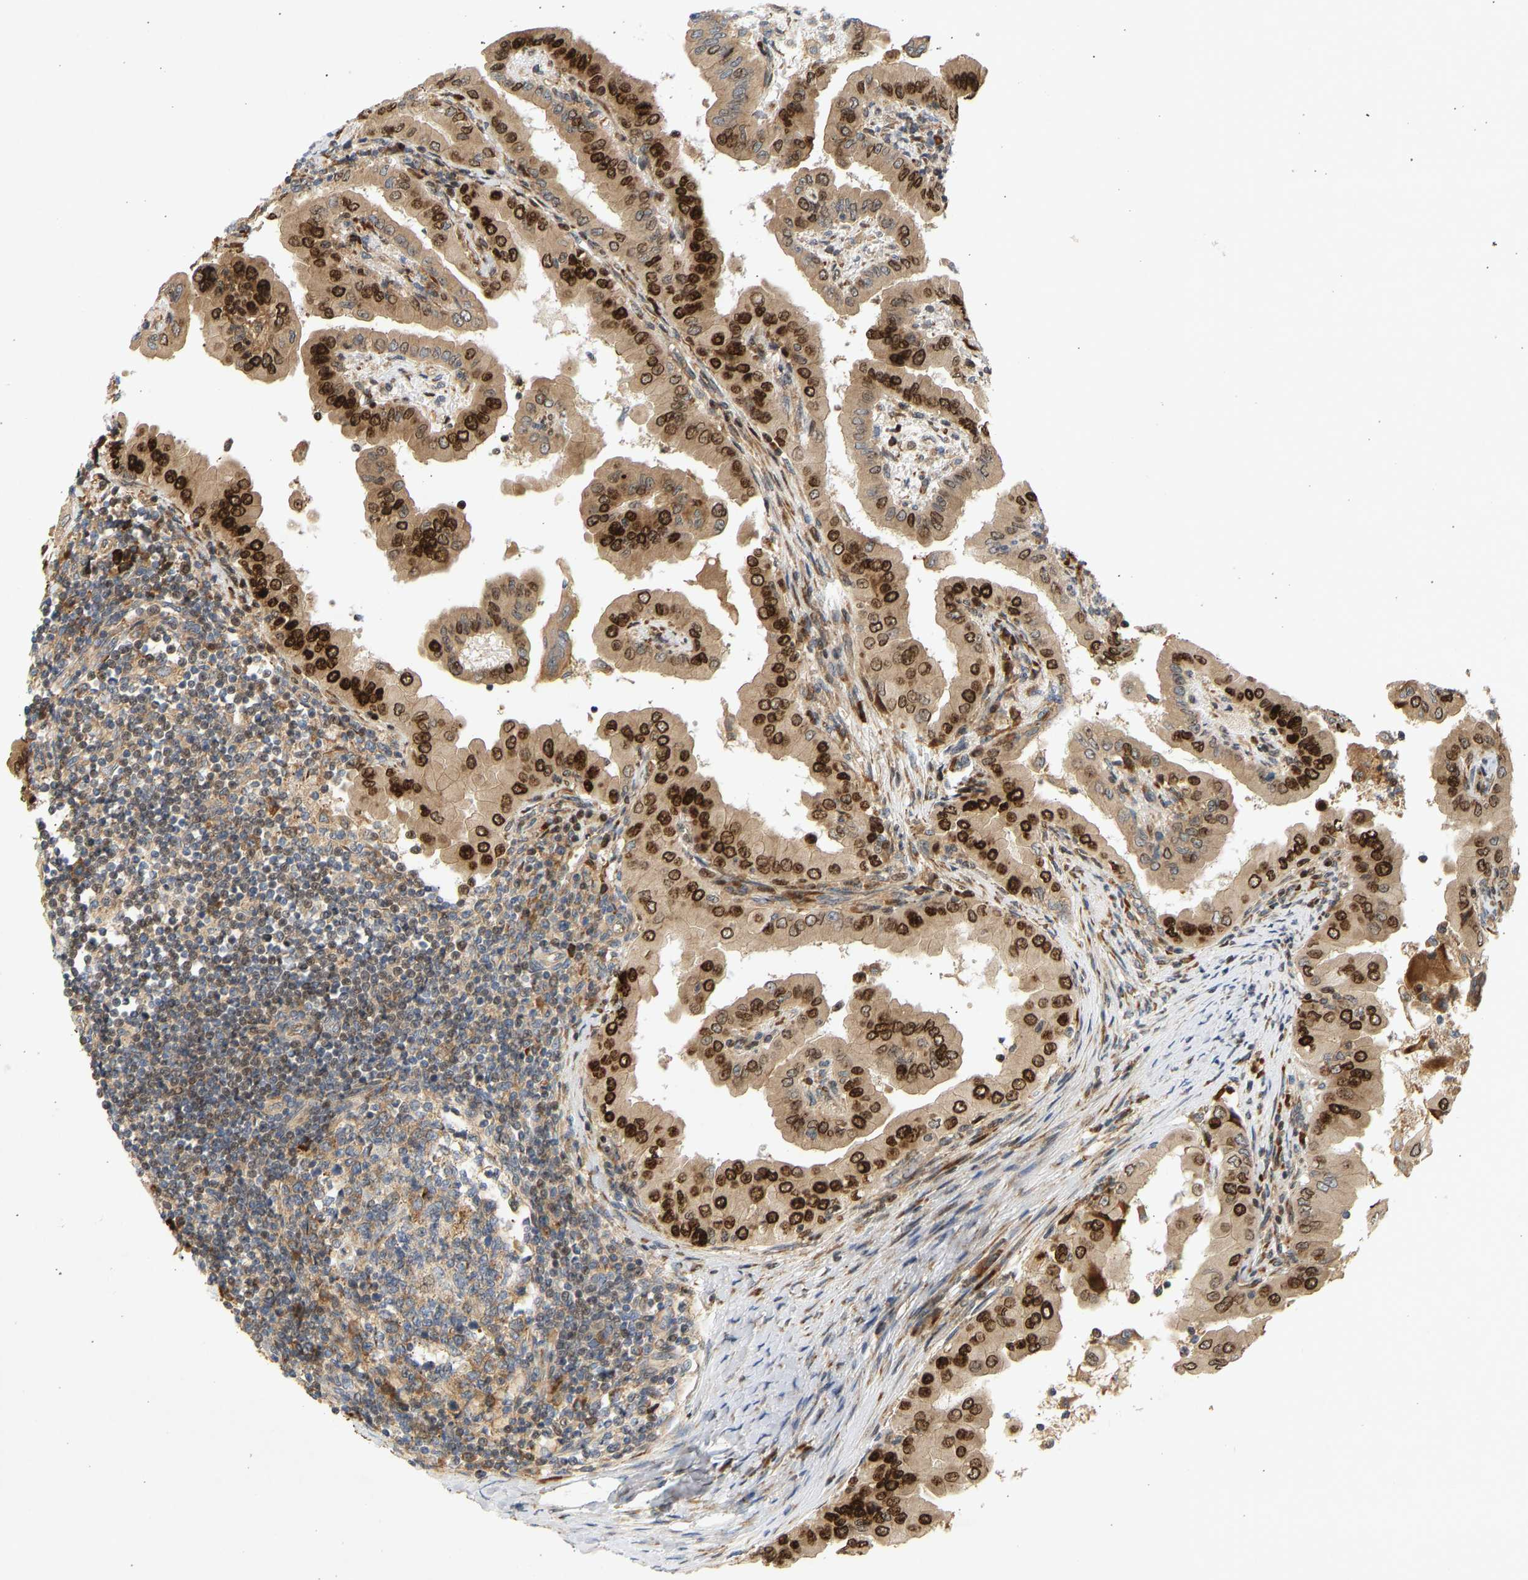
{"staining": {"intensity": "strong", "quantity": ">75%", "location": "cytoplasmic/membranous,nuclear"}, "tissue": "thyroid cancer", "cell_type": "Tumor cells", "image_type": "cancer", "snomed": [{"axis": "morphology", "description": "Papillary adenocarcinoma, NOS"}, {"axis": "topography", "description": "Thyroid gland"}], "caption": "Immunohistochemical staining of human thyroid cancer exhibits high levels of strong cytoplasmic/membranous and nuclear positivity in approximately >75% of tumor cells.", "gene": "RPS14", "patient": {"sex": "male", "age": 33}}